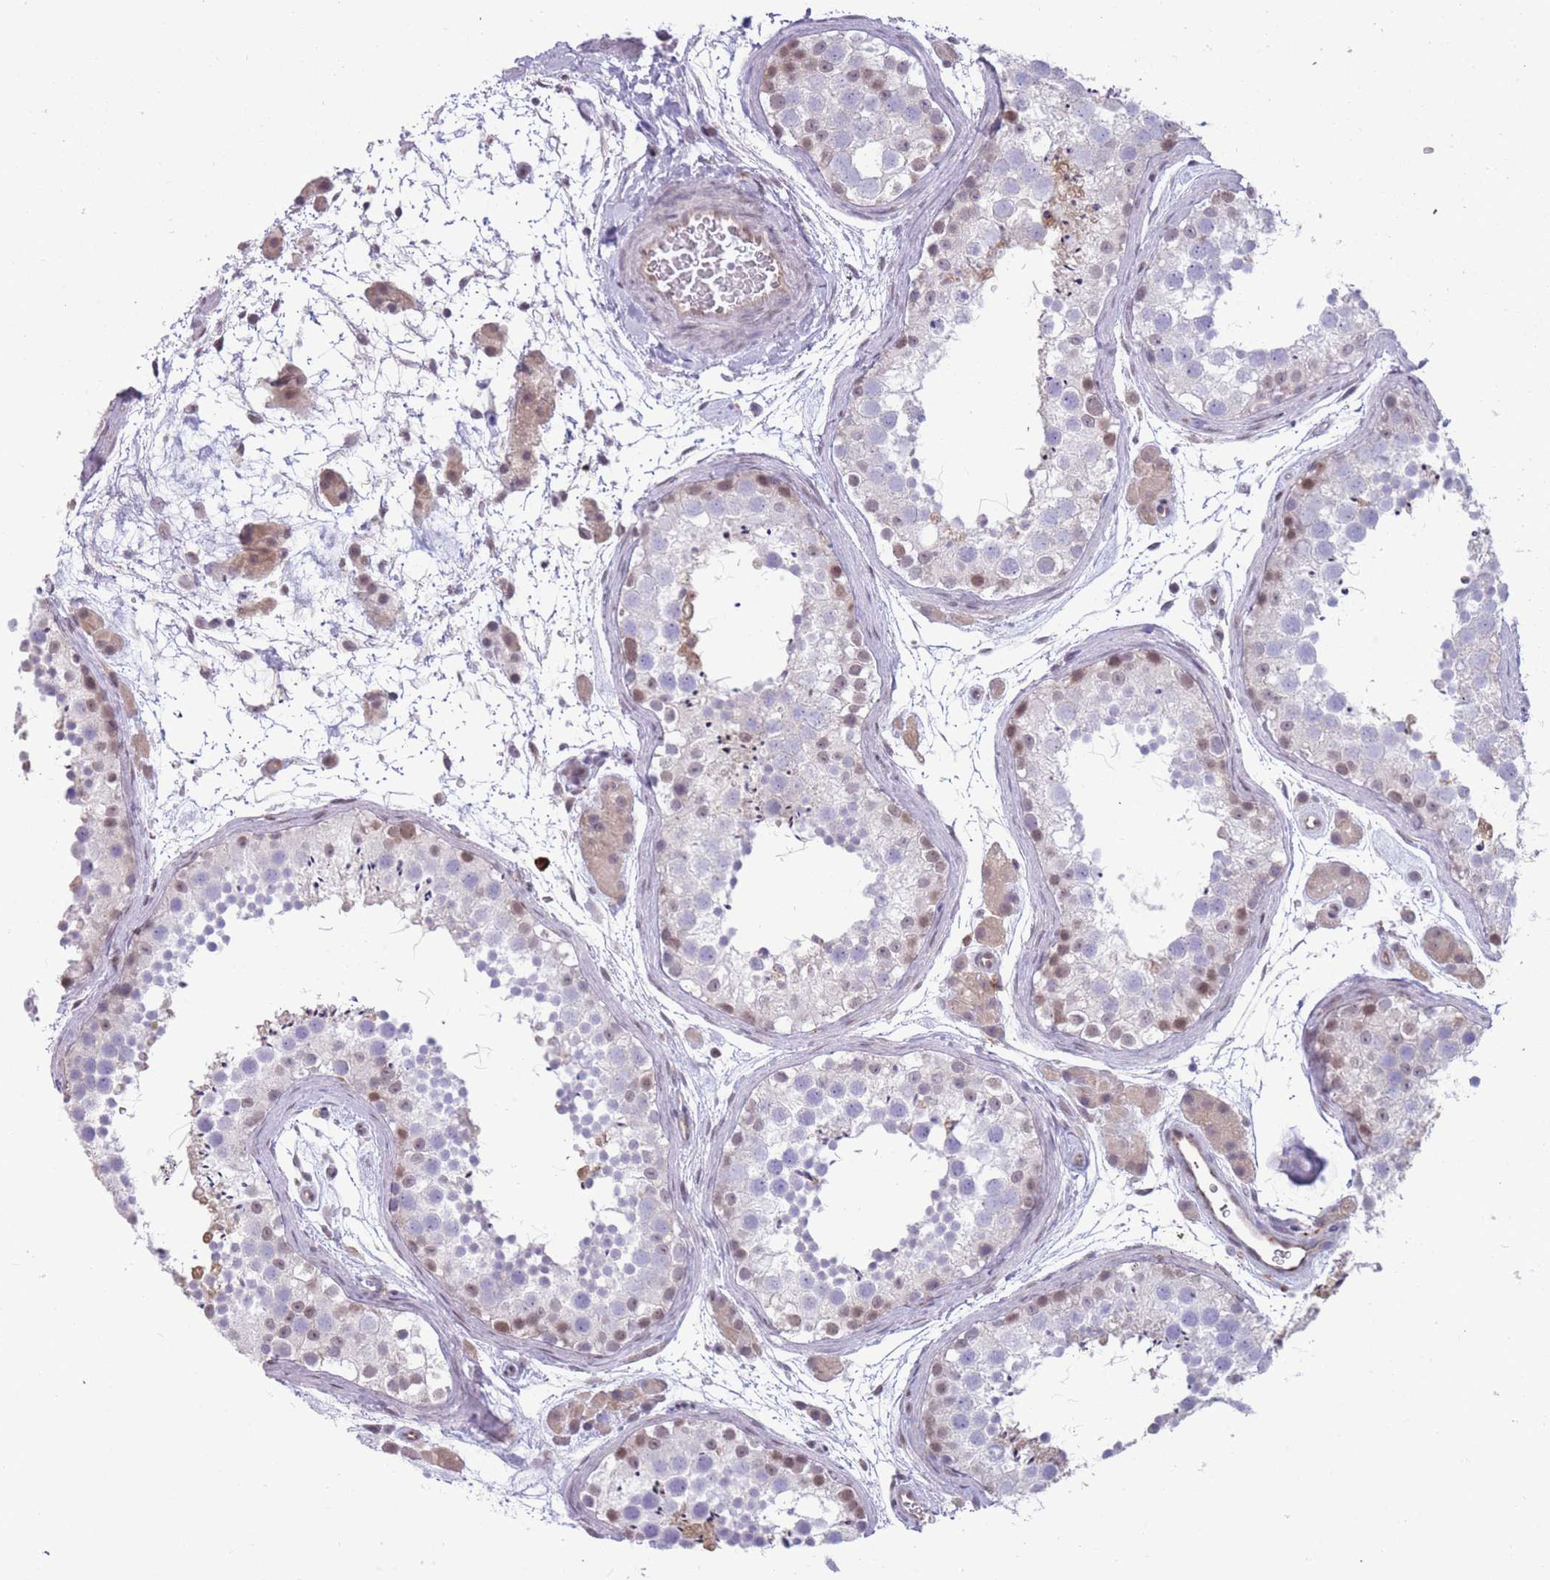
{"staining": {"intensity": "moderate", "quantity": "<25%", "location": "cytoplasmic/membranous,nuclear"}, "tissue": "testis", "cell_type": "Cells in seminiferous ducts", "image_type": "normal", "snomed": [{"axis": "morphology", "description": "Normal tissue, NOS"}, {"axis": "topography", "description": "Testis"}], "caption": "A high-resolution histopathology image shows immunohistochemistry (IHC) staining of unremarkable testis, which reveals moderate cytoplasmic/membranous,nuclear expression in approximately <25% of cells in seminiferous ducts. (Stains: DAB in brown, nuclei in blue, Microscopy: brightfield microscopy at high magnification).", "gene": "TMEM121", "patient": {"sex": "male", "age": 41}}